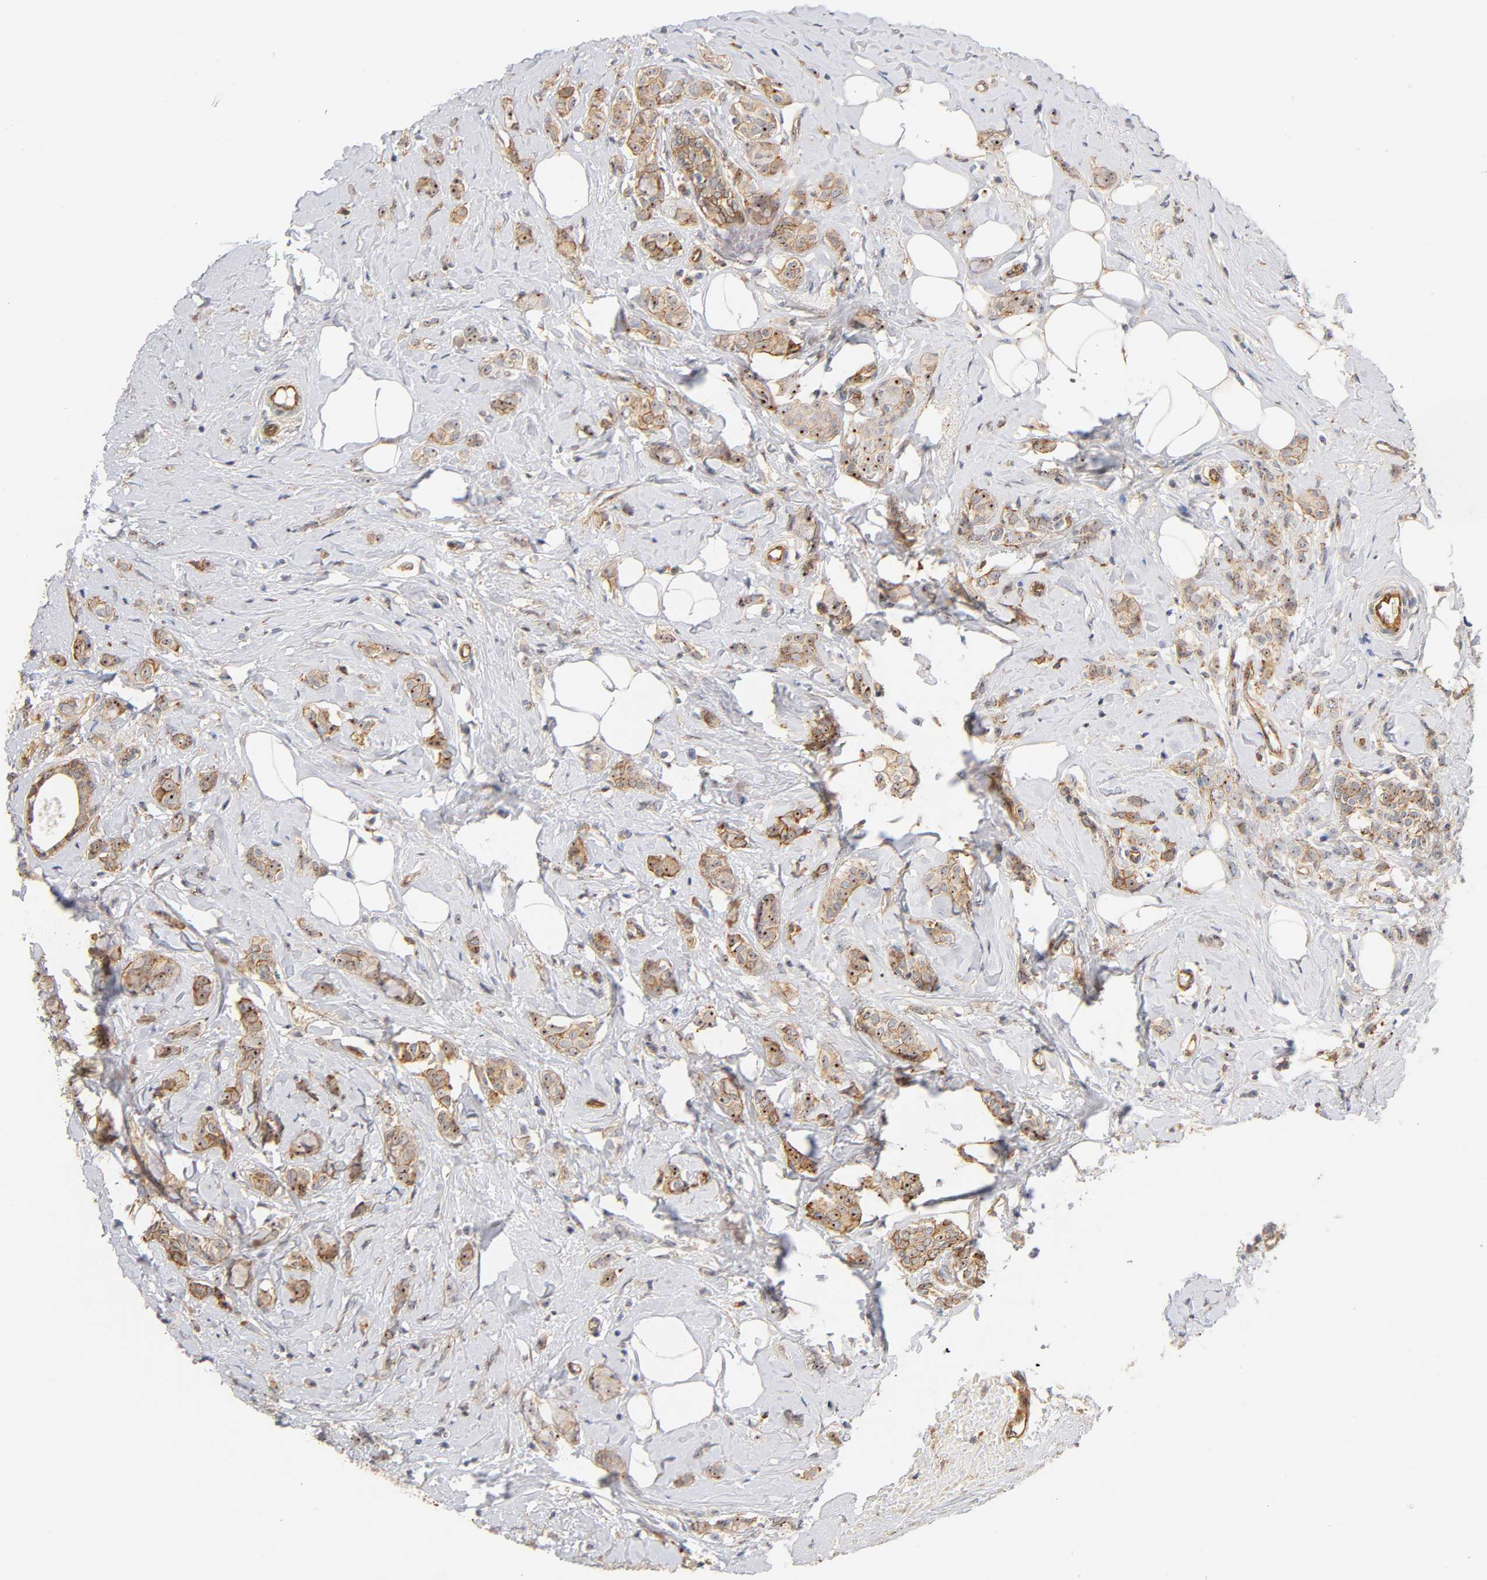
{"staining": {"intensity": "strong", "quantity": ">75%", "location": "cytoplasmic/membranous,nuclear"}, "tissue": "breast cancer", "cell_type": "Tumor cells", "image_type": "cancer", "snomed": [{"axis": "morphology", "description": "Lobular carcinoma"}, {"axis": "topography", "description": "Breast"}], "caption": "An image showing strong cytoplasmic/membranous and nuclear expression in about >75% of tumor cells in breast cancer, as visualized by brown immunohistochemical staining.", "gene": "PLD1", "patient": {"sex": "female", "age": 60}}